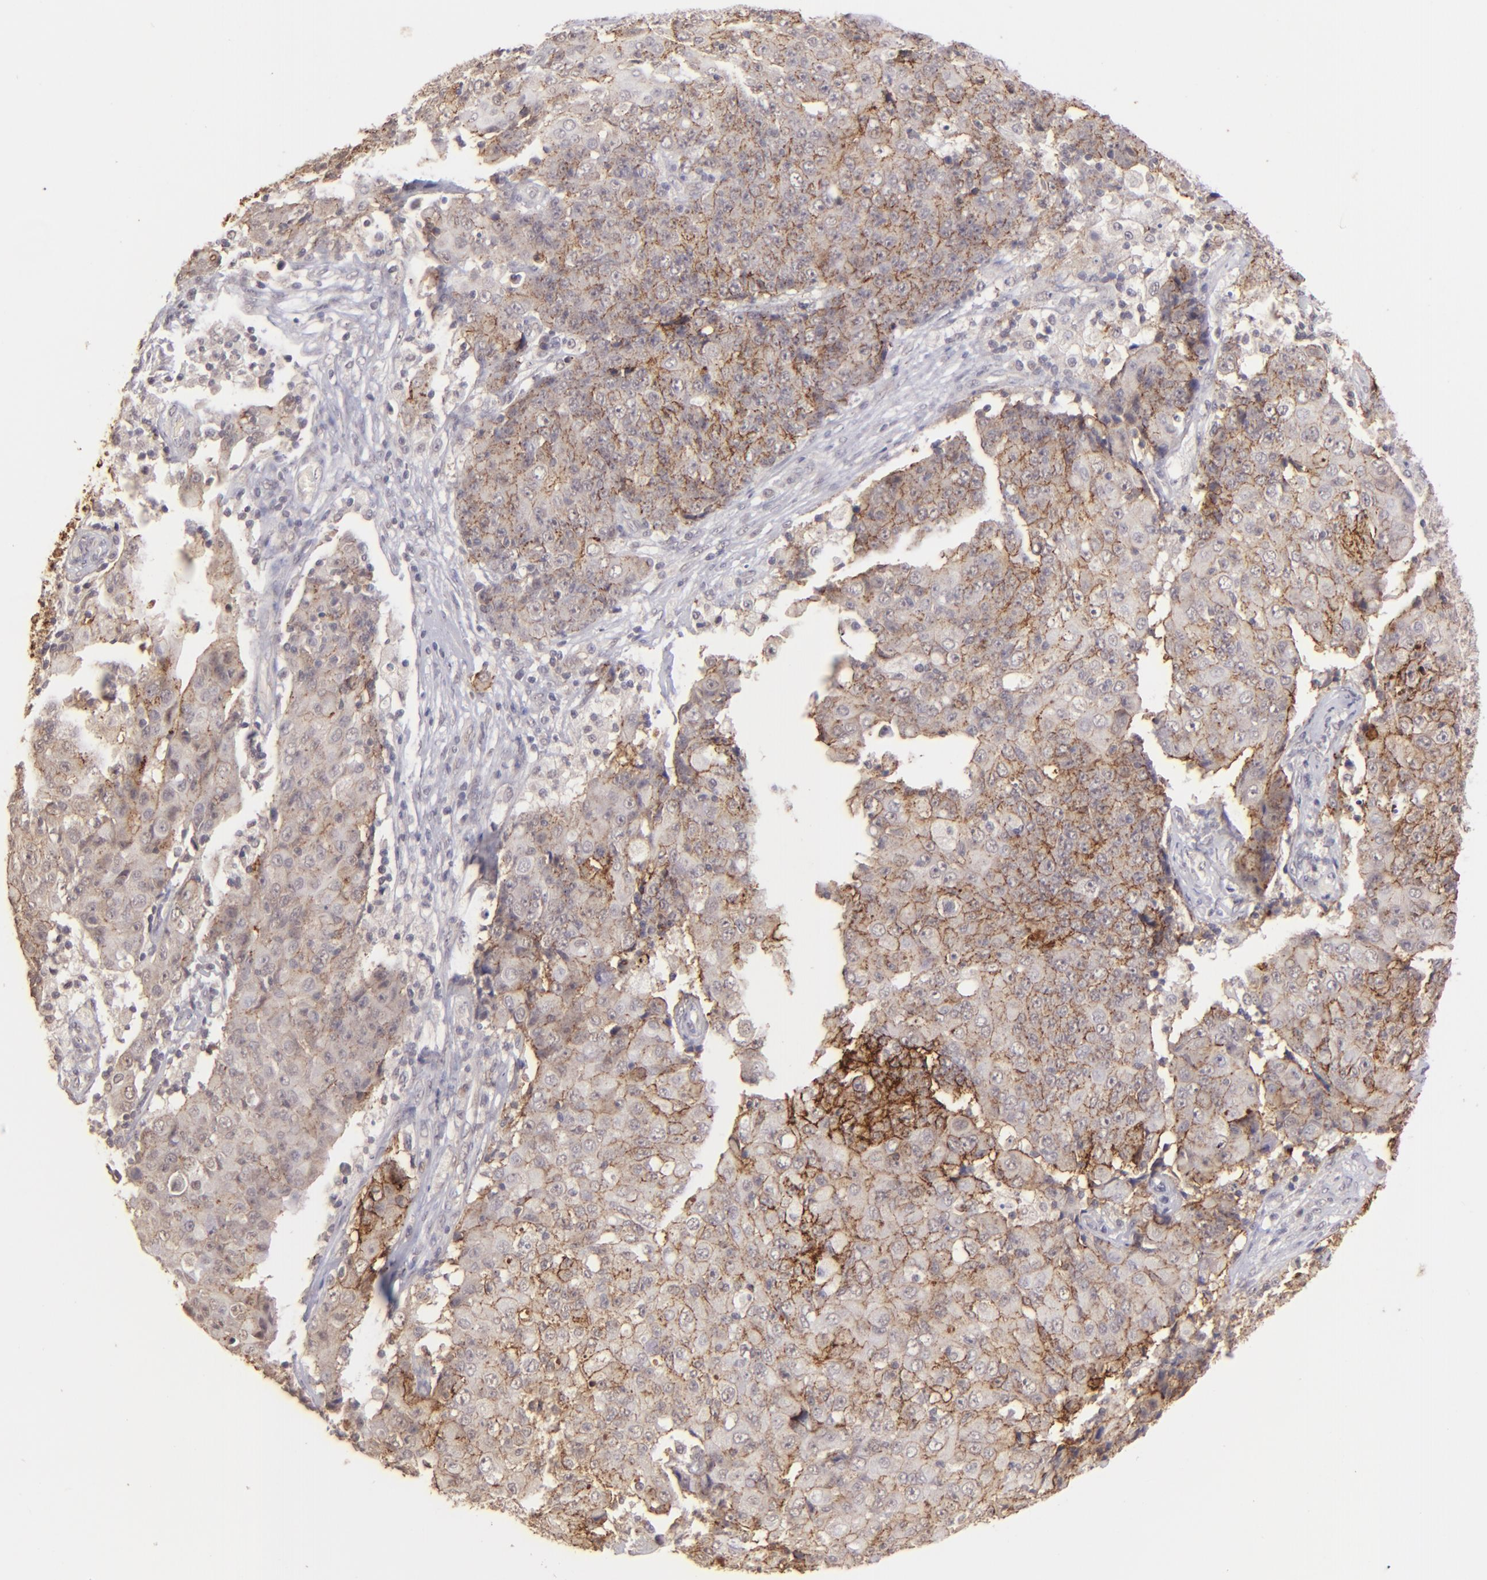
{"staining": {"intensity": "weak", "quantity": ">75%", "location": "cytoplasmic/membranous"}, "tissue": "ovarian cancer", "cell_type": "Tumor cells", "image_type": "cancer", "snomed": [{"axis": "morphology", "description": "Carcinoma, endometroid"}, {"axis": "topography", "description": "Ovary"}], "caption": "Immunohistochemical staining of human endometroid carcinoma (ovarian) demonstrates weak cytoplasmic/membranous protein expression in approximately >75% of tumor cells. Immunohistochemistry (ihc) stains the protein in brown and the nuclei are stained blue.", "gene": "CLDN1", "patient": {"sex": "female", "age": 42}}